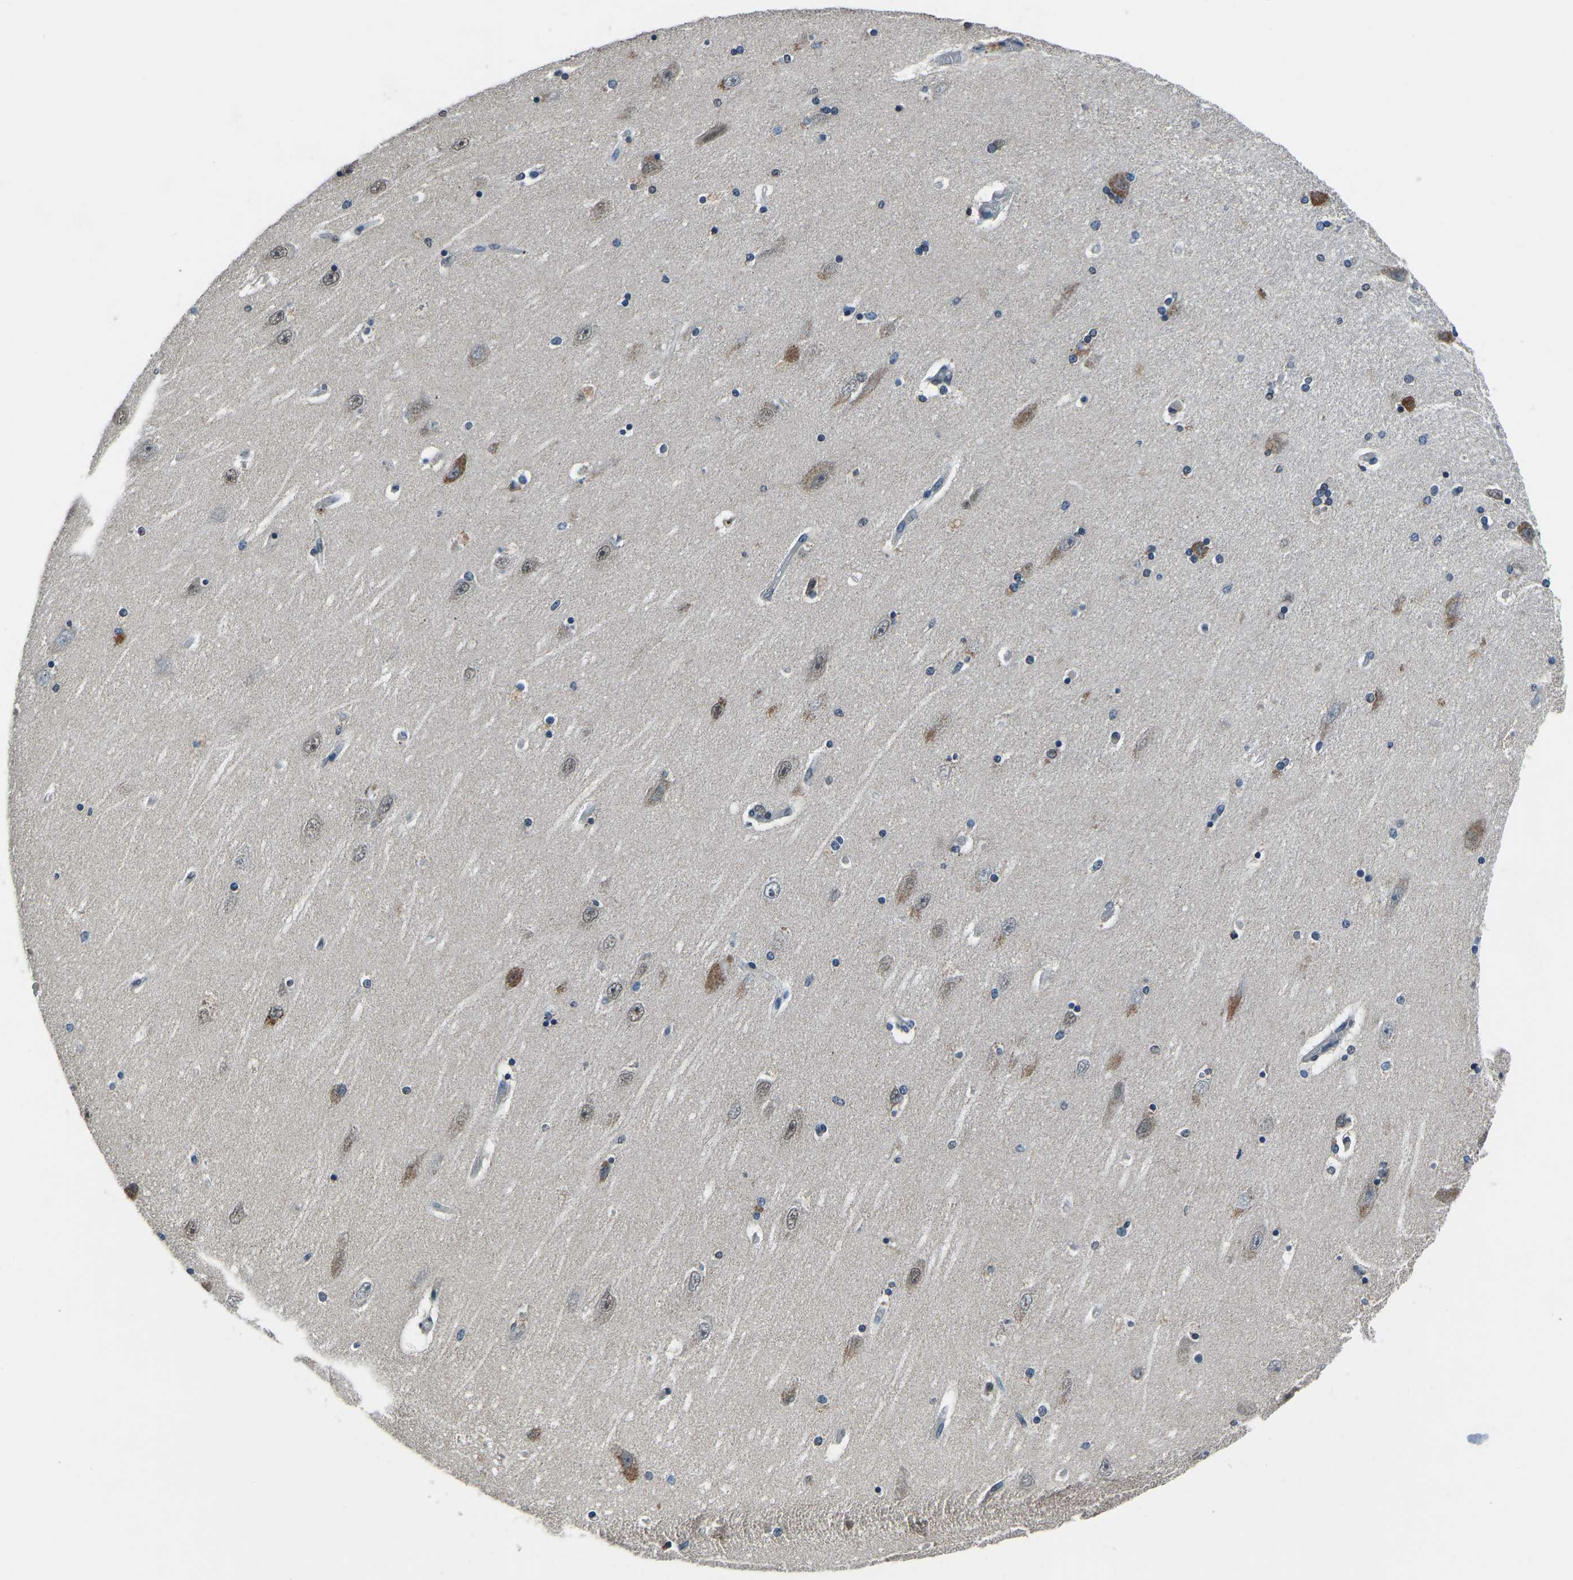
{"staining": {"intensity": "negative", "quantity": "none", "location": "none"}, "tissue": "hippocampus", "cell_type": "Glial cells", "image_type": "normal", "snomed": [{"axis": "morphology", "description": "Normal tissue, NOS"}, {"axis": "topography", "description": "Hippocampus"}], "caption": "This is an immunohistochemistry (IHC) photomicrograph of normal human hippocampus. There is no expression in glial cells.", "gene": "FOS", "patient": {"sex": "female", "age": 54}}